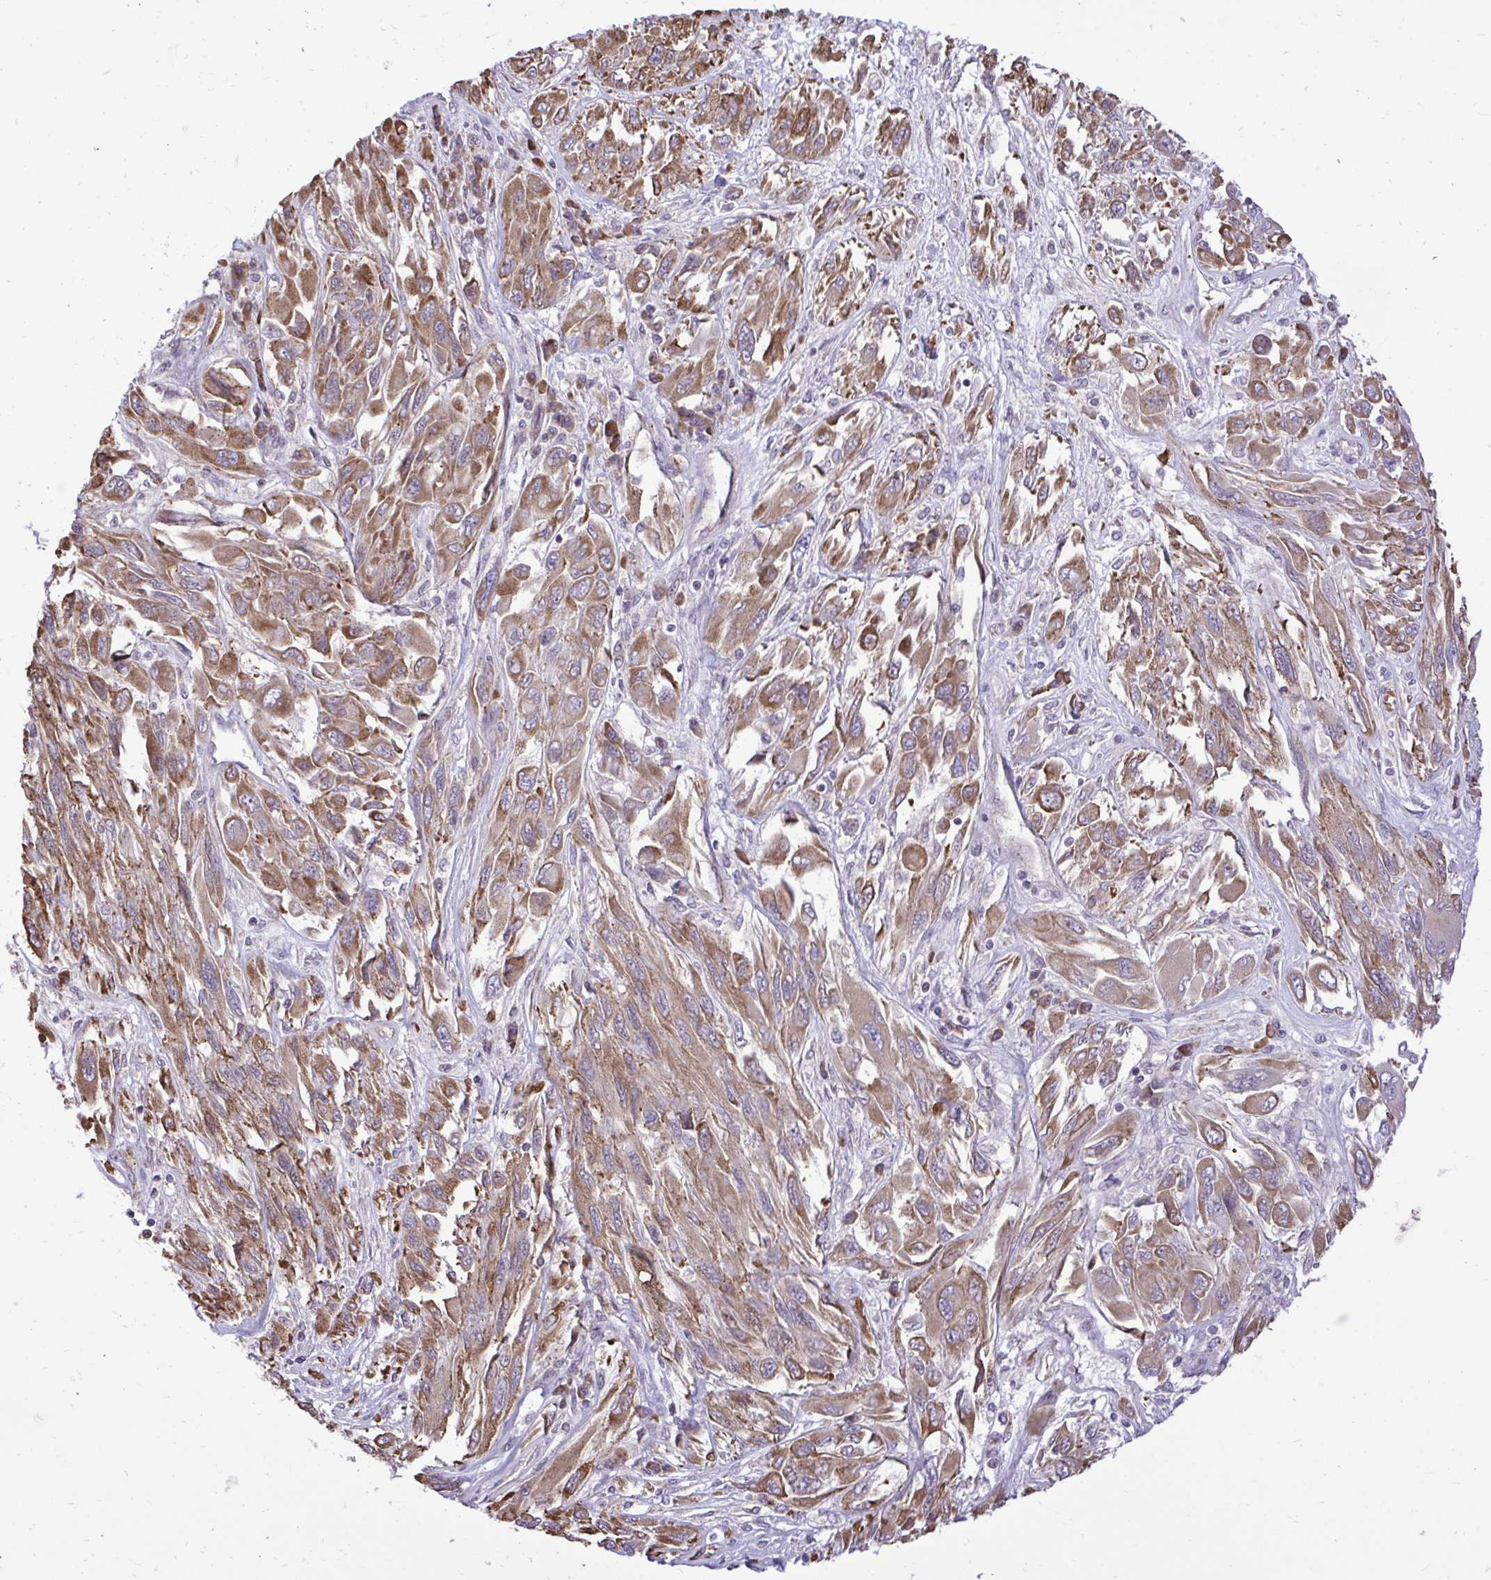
{"staining": {"intensity": "moderate", "quantity": ">75%", "location": "cytoplasmic/membranous"}, "tissue": "melanoma", "cell_type": "Tumor cells", "image_type": "cancer", "snomed": [{"axis": "morphology", "description": "Malignant melanoma, NOS"}, {"axis": "topography", "description": "Skin"}], "caption": "Immunohistochemistry micrograph of malignant melanoma stained for a protein (brown), which displays medium levels of moderate cytoplasmic/membranous staining in approximately >75% of tumor cells.", "gene": "METTL9", "patient": {"sex": "female", "age": 91}}